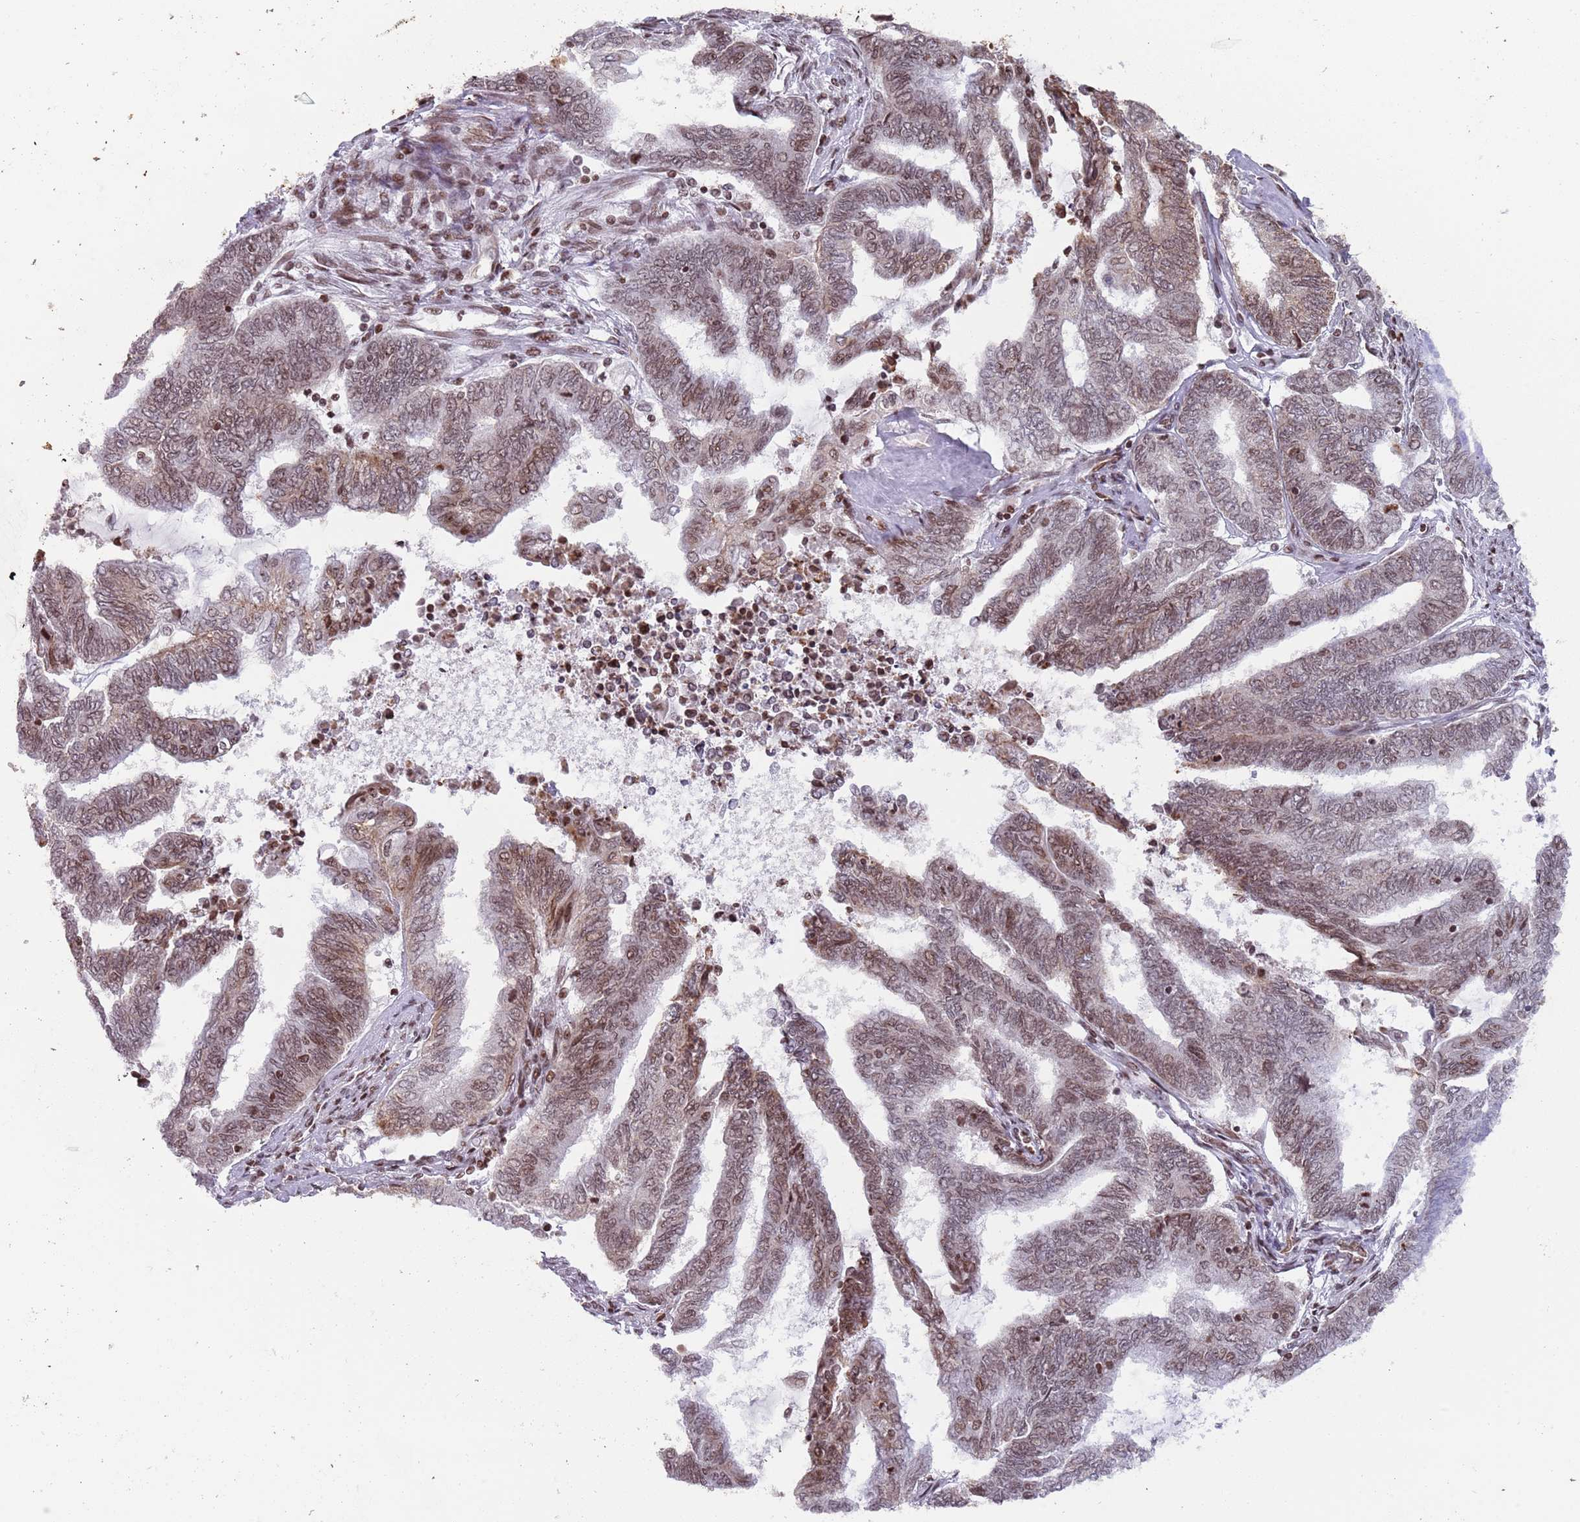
{"staining": {"intensity": "moderate", "quantity": "25%-75%", "location": "nuclear"}, "tissue": "endometrial cancer", "cell_type": "Tumor cells", "image_type": "cancer", "snomed": [{"axis": "morphology", "description": "Adenocarcinoma, NOS"}, {"axis": "topography", "description": "Uterus"}, {"axis": "topography", "description": "Endometrium"}], "caption": "IHC of endometrial adenocarcinoma exhibits medium levels of moderate nuclear staining in approximately 25%-75% of tumor cells.", "gene": "HDAC8", "patient": {"sex": "female", "age": 70}}